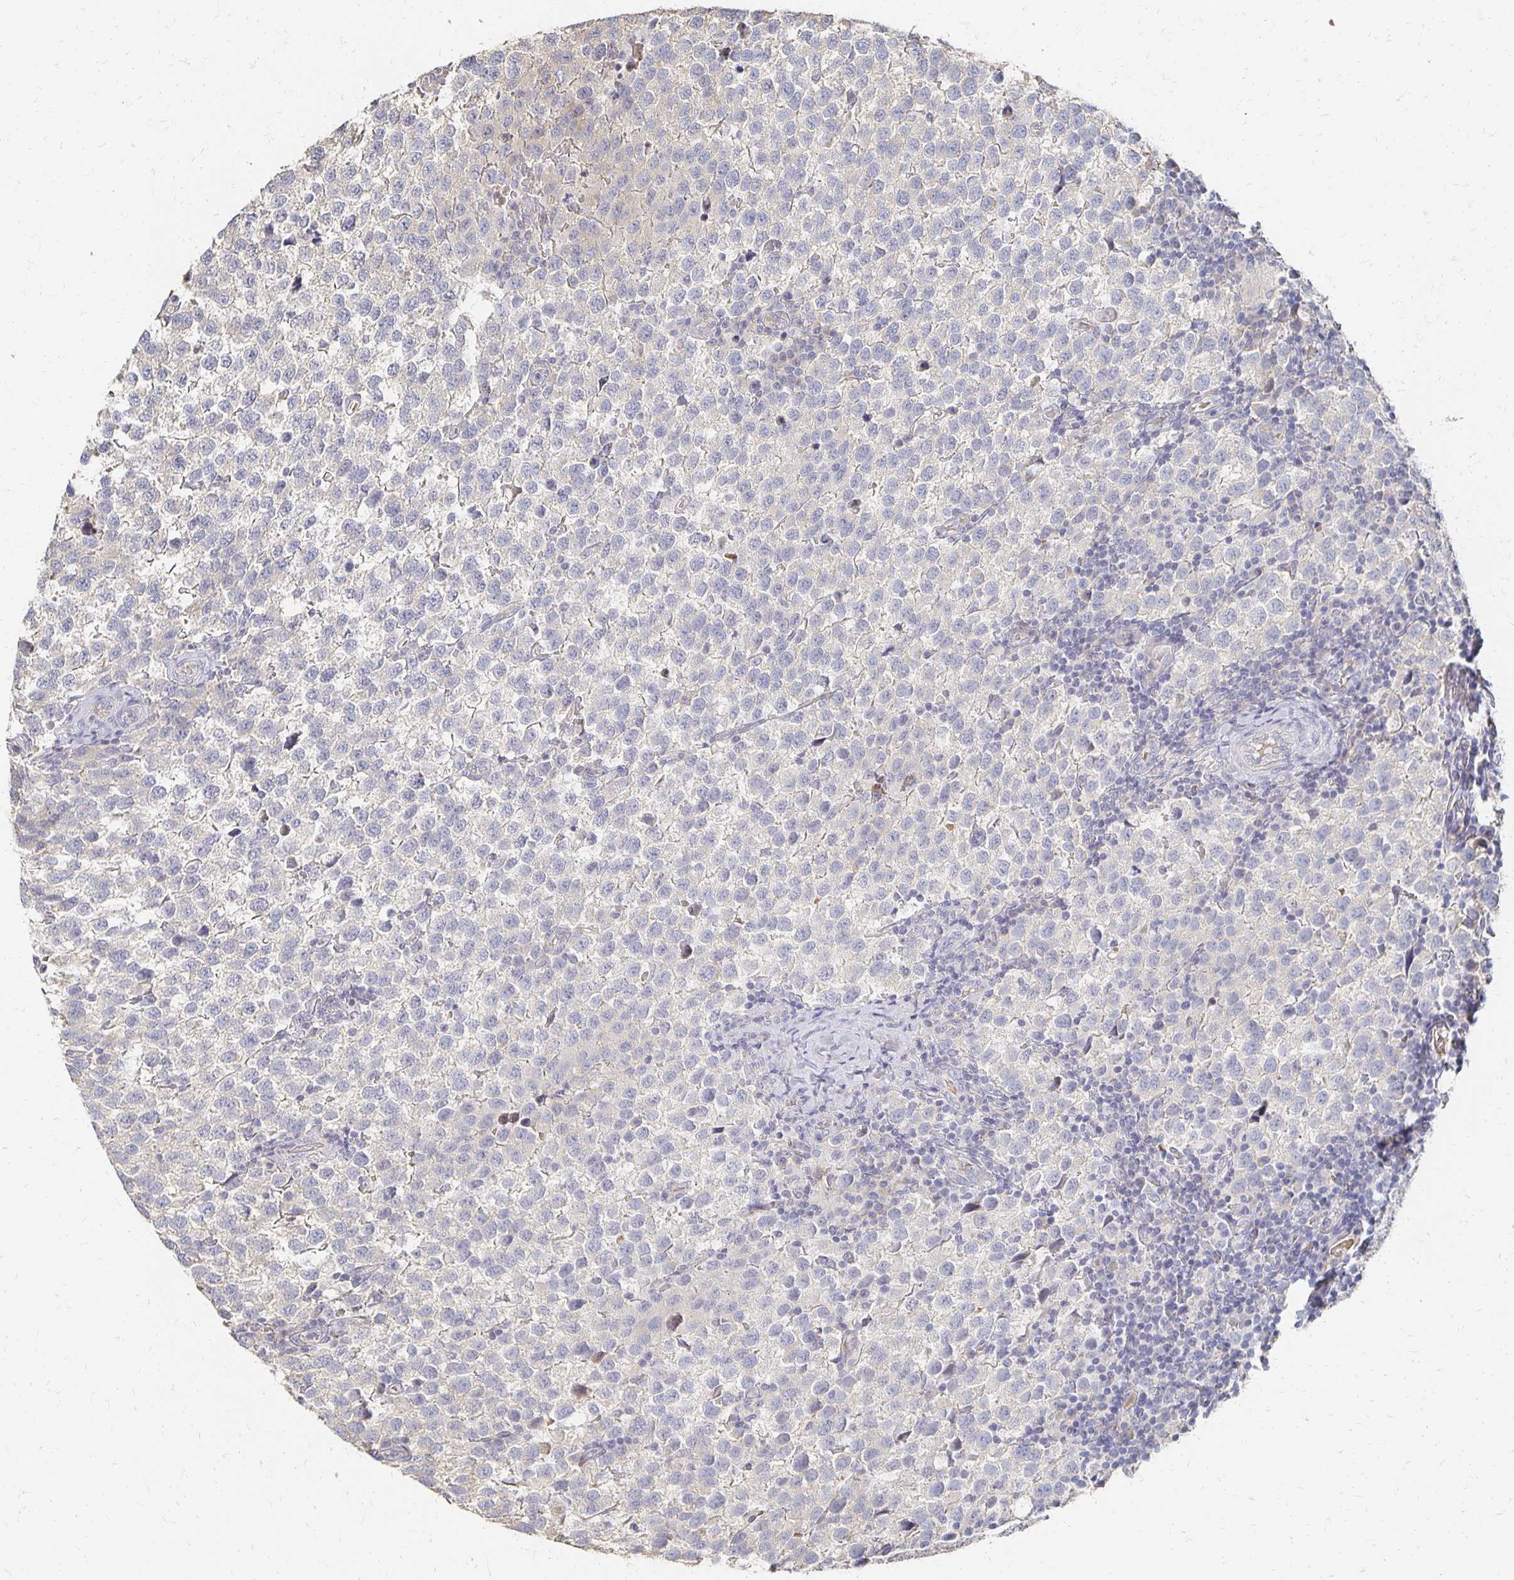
{"staining": {"intensity": "negative", "quantity": "none", "location": "none"}, "tissue": "testis cancer", "cell_type": "Tumor cells", "image_type": "cancer", "snomed": [{"axis": "morphology", "description": "Seminoma, NOS"}, {"axis": "topography", "description": "Testis"}], "caption": "Tumor cells are negative for protein expression in human seminoma (testis).", "gene": "CST6", "patient": {"sex": "male", "age": 34}}